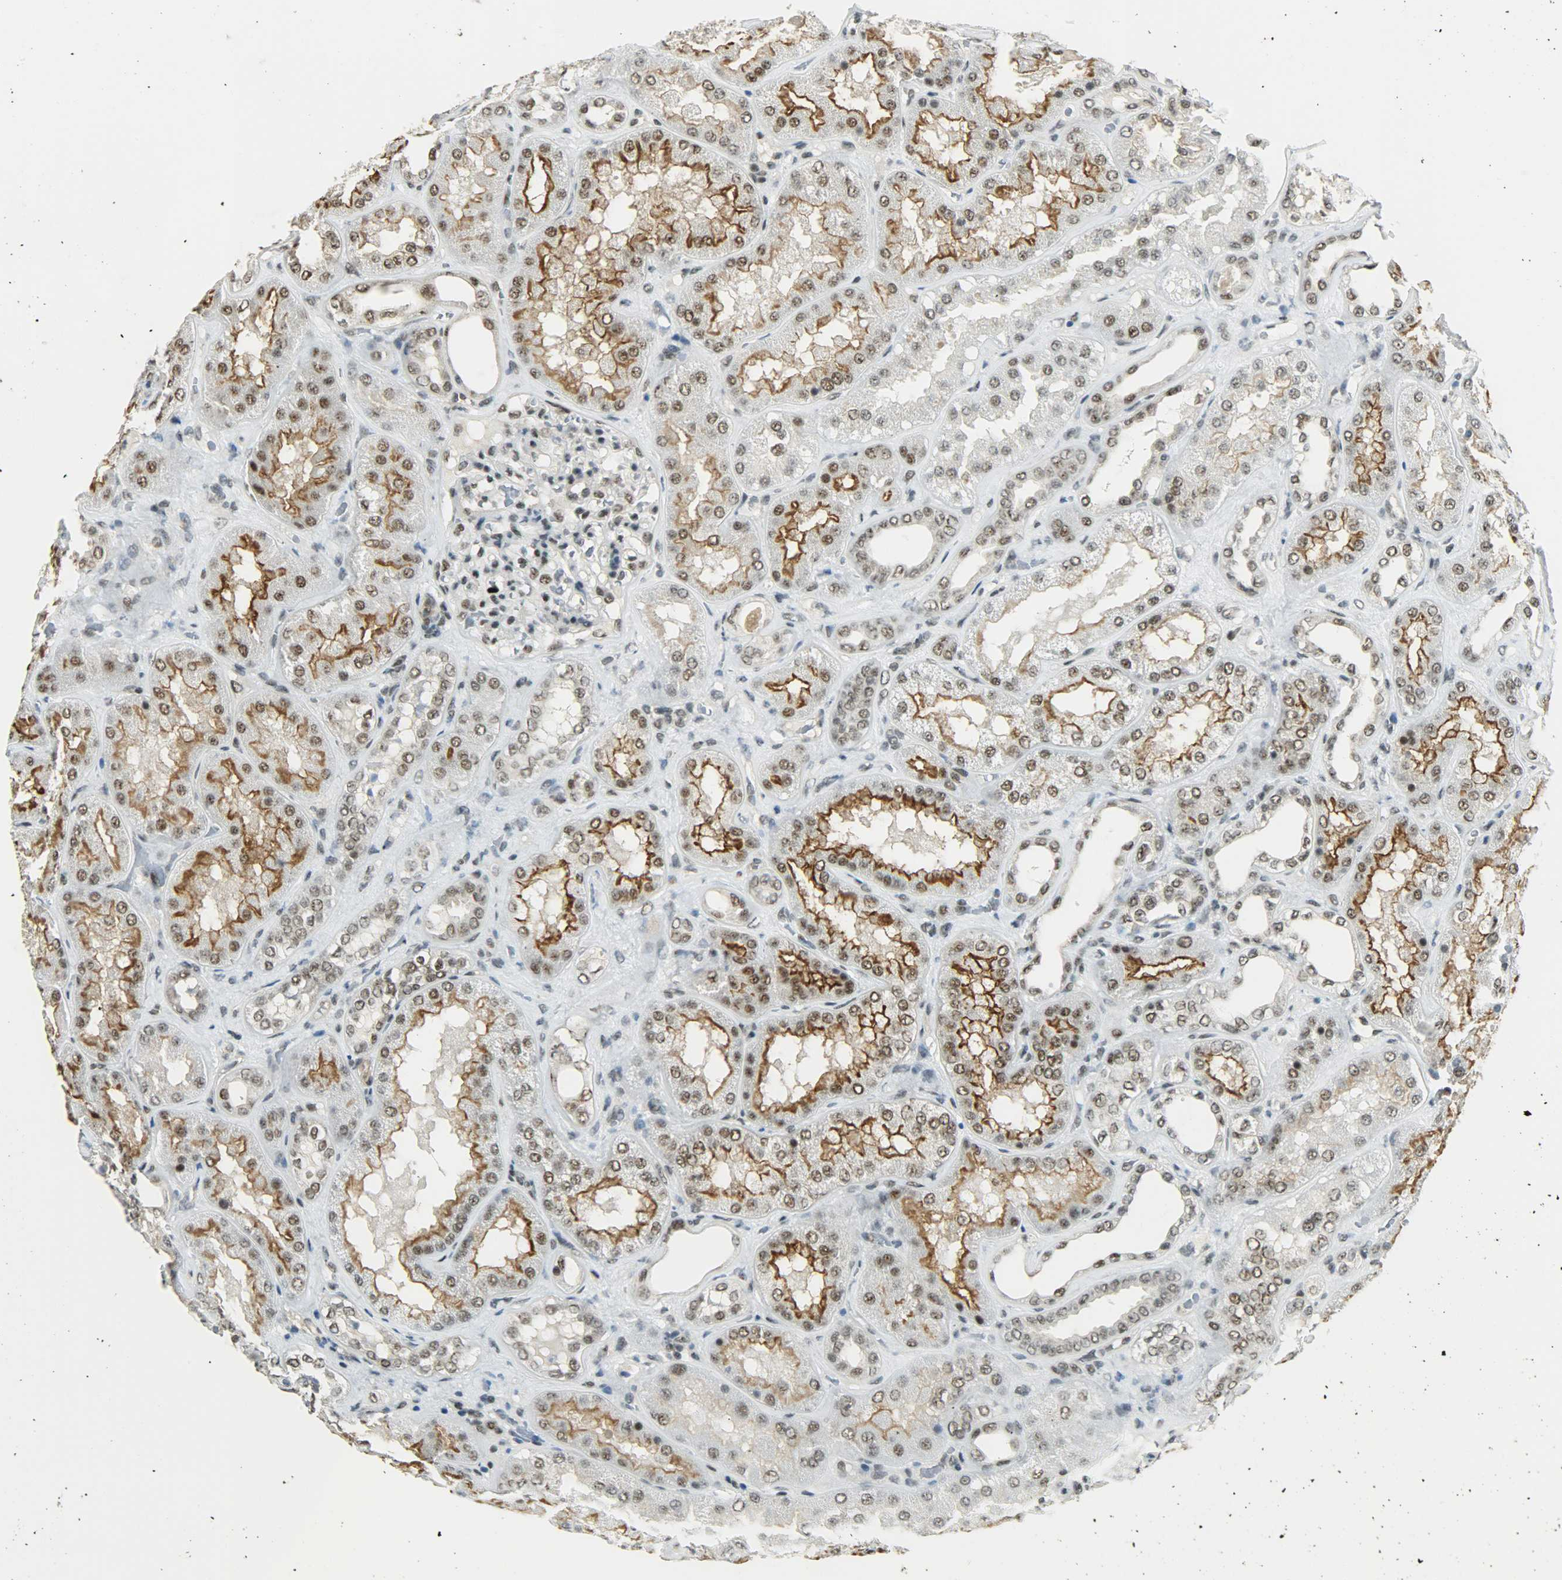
{"staining": {"intensity": "moderate", "quantity": ">75%", "location": "nuclear"}, "tissue": "kidney", "cell_type": "Cells in glomeruli", "image_type": "normal", "snomed": [{"axis": "morphology", "description": "Normal tissue, NOS"}, {"axis": "topography", "description": "Kidney"}], "caption": "Protein expression analysis of normal human kidney reveals moderate nuclear expression in approximately >75% of cells in glomeruli. (DAB (3,3'-diaminobenzidine) IHC with brightfield microscopy, high magnification).", "gene": "SUGP1", "patient": {"sex": "female", "age": 56}}